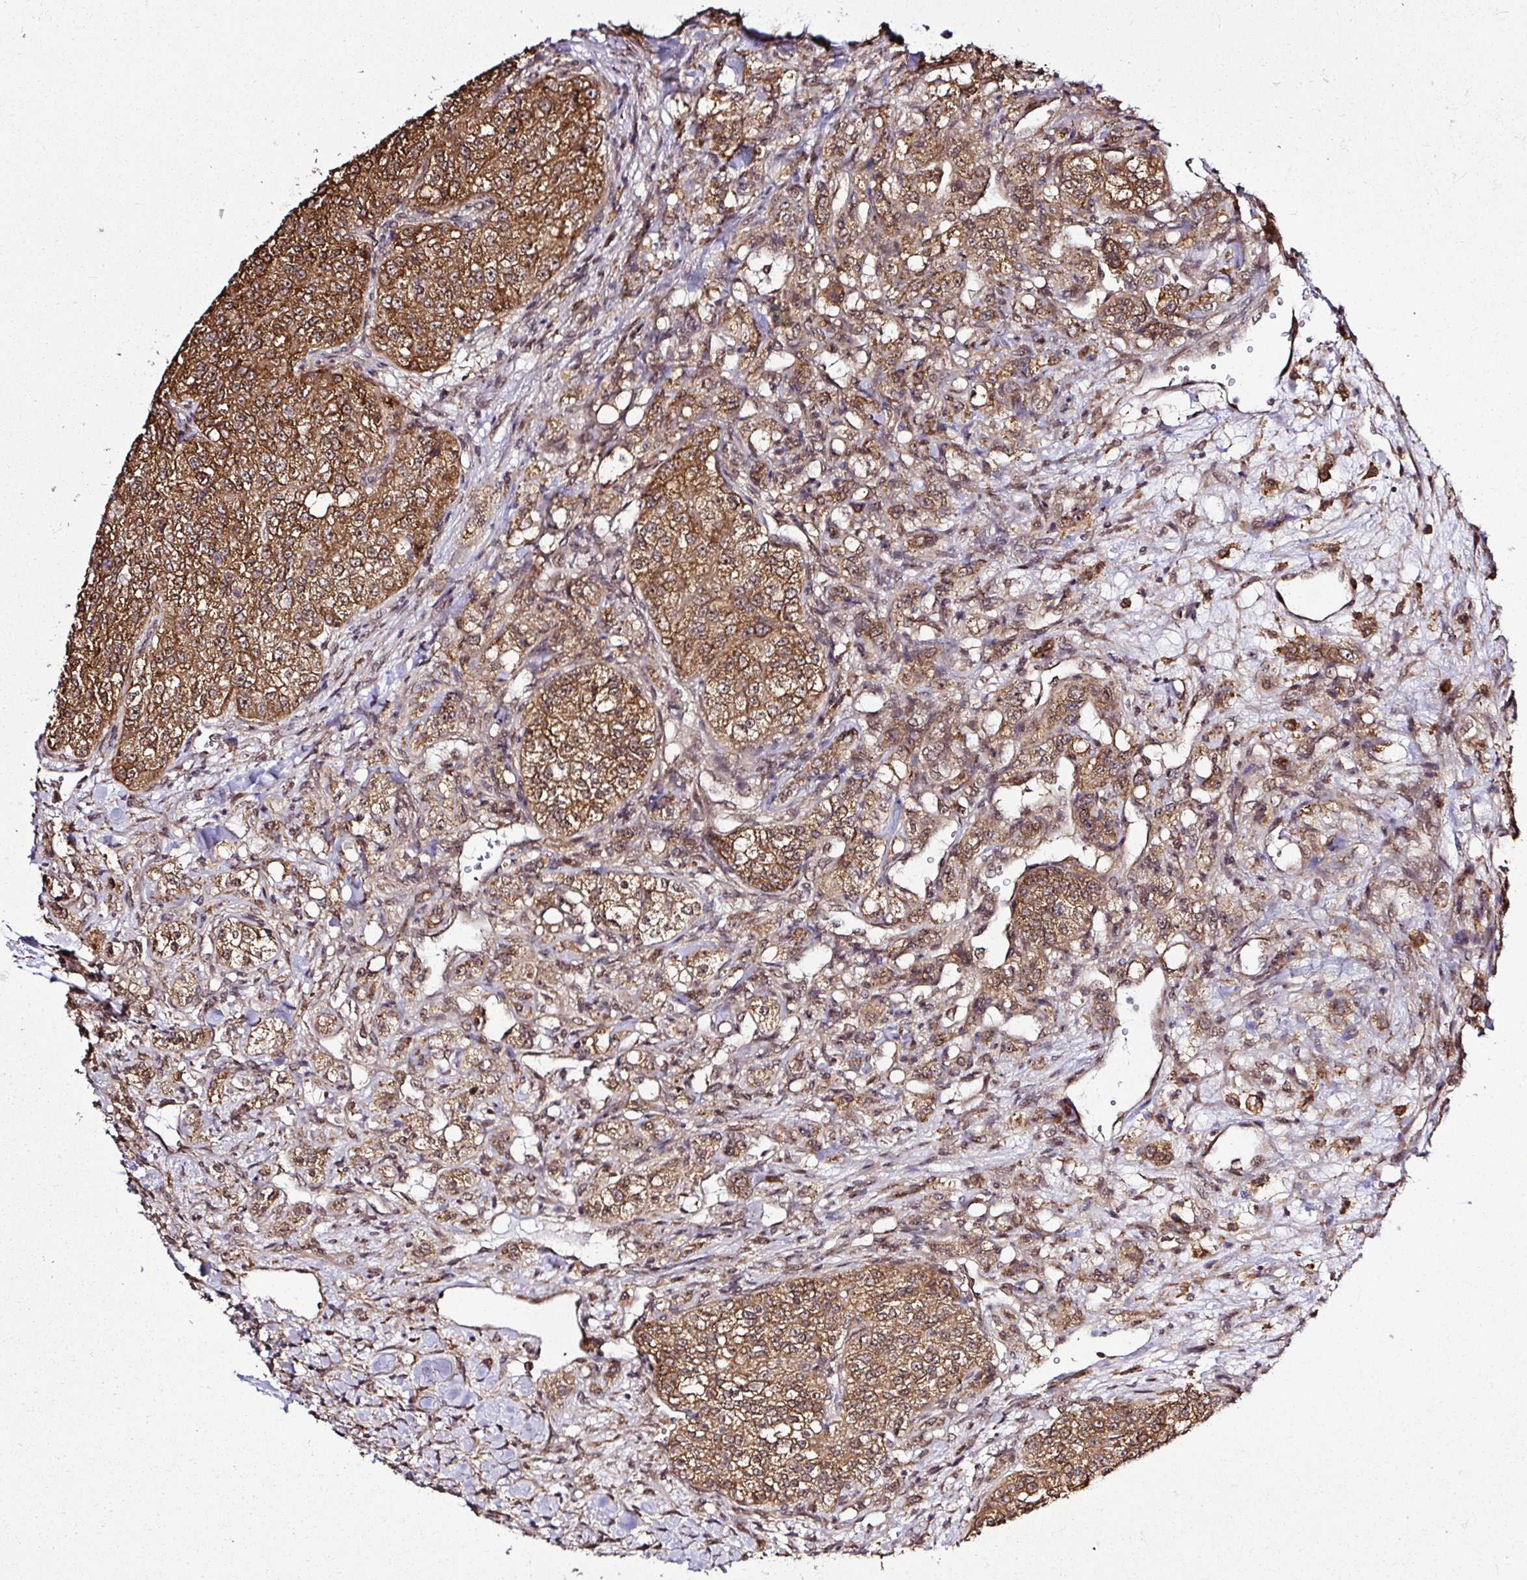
{"staining": {"intensity": "moderate", "quantity": ">75%", "location": "cytoplasmic/membranous"}, "tissue": "renal cancer", "cell_type": "Tumor cells", "image_type": "cancer", "snomed": [{"axis": "morphology", "description": "Adenocarcinoma, NOS"}, {"axis": "topography", "description": "Kidney"}], "caption": "Human renal adenocarcinoma stained with a brown dye reveals moderate cytoplasmic/membranous positive staining in approximately >75% of tumor cells.", "gene": "FAM153A", "patient": {"sex": "female", "age": 63}}